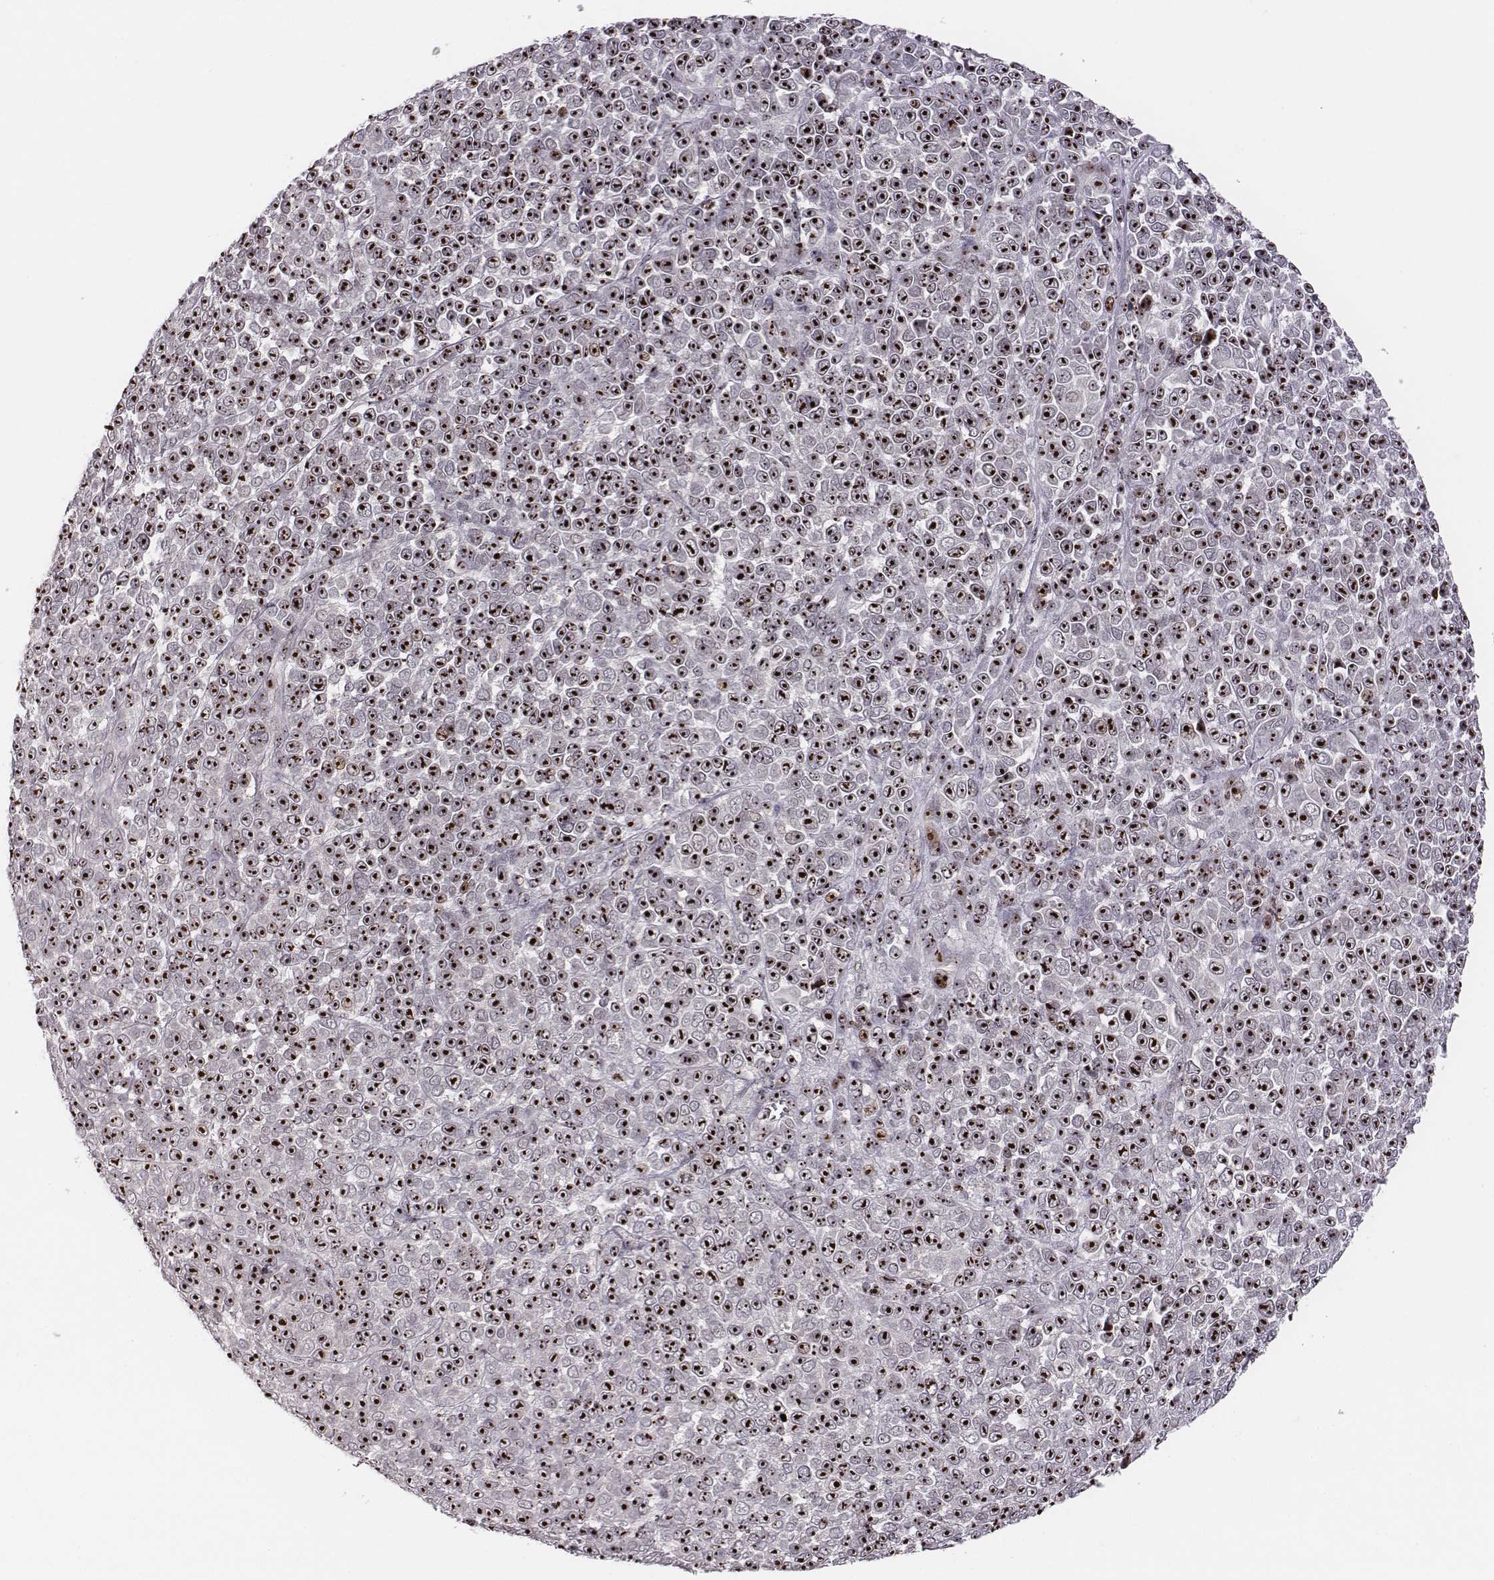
{"staining": {"intensity": "strong", "quantity": ">75%", "location": "nuclear"}, "tissue": "melanoma", "cell_type": "Tumor cells", "image_type": "cancer", "snomed": [{"axis": "morphology", "description": "Malignant melanoma, NOS"}, {"axis": "topography", "description": "Skin"}], "caption": "Tumor cells show strong nuclear staining in approximately >75% of cells in melanoma. The staining was performed using DAB (3,3'-diaminobenzidine), with brown indicating positive protein expression. Nuclei are stained blue with hematoxylin.", "gene": "NOP56", "patient": {"sex": "female", "age": 95}}